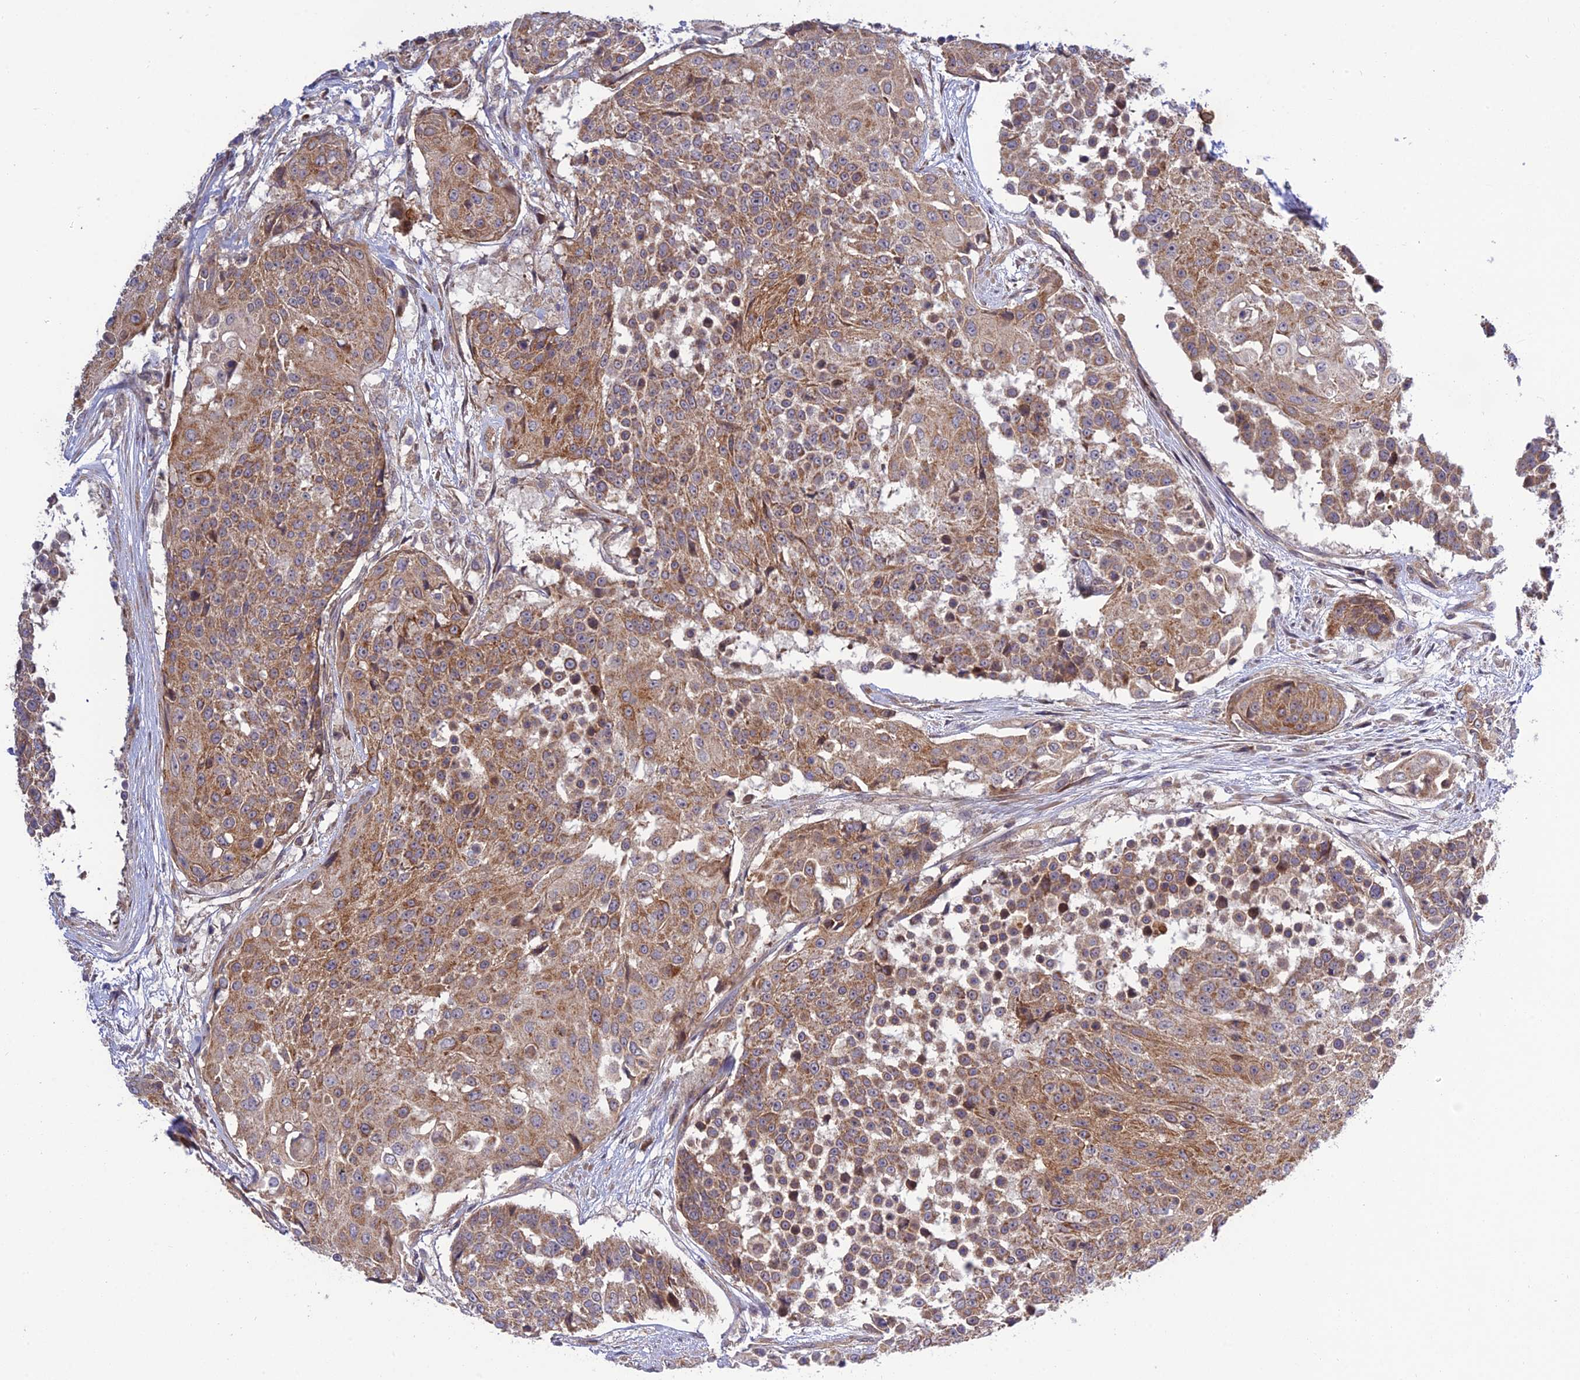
{"staining": {"intensity": "moderate", "quantity": ">75%", "location": "cytoplasmic/membranous"}, "tissue": "urothelial cancer", "cell_type": "Tumor cells", "image_type": "cancer", "snomed": [{"axis": "morphology", "description": "Urothelial carcinoma, High grade"}, {"axis": "topography", "description": "Urinary bladder"}], "caption": "IHC staining of high-grade urothelial carcinoma, which reveals medium levels of moderate cytoplasmic/membranous positivity in approximately >75% of tumor cells indicating moderate cytoplasmic/membranous protein staining. The staining was performed using DAB (3,3'-diaminobenzidine) (brown) for protein detection and nuclei were counterstained in hematoxylin (blue).", "gene": "PLEKHG2", "patient": {"sex": "female", "age": 63}}